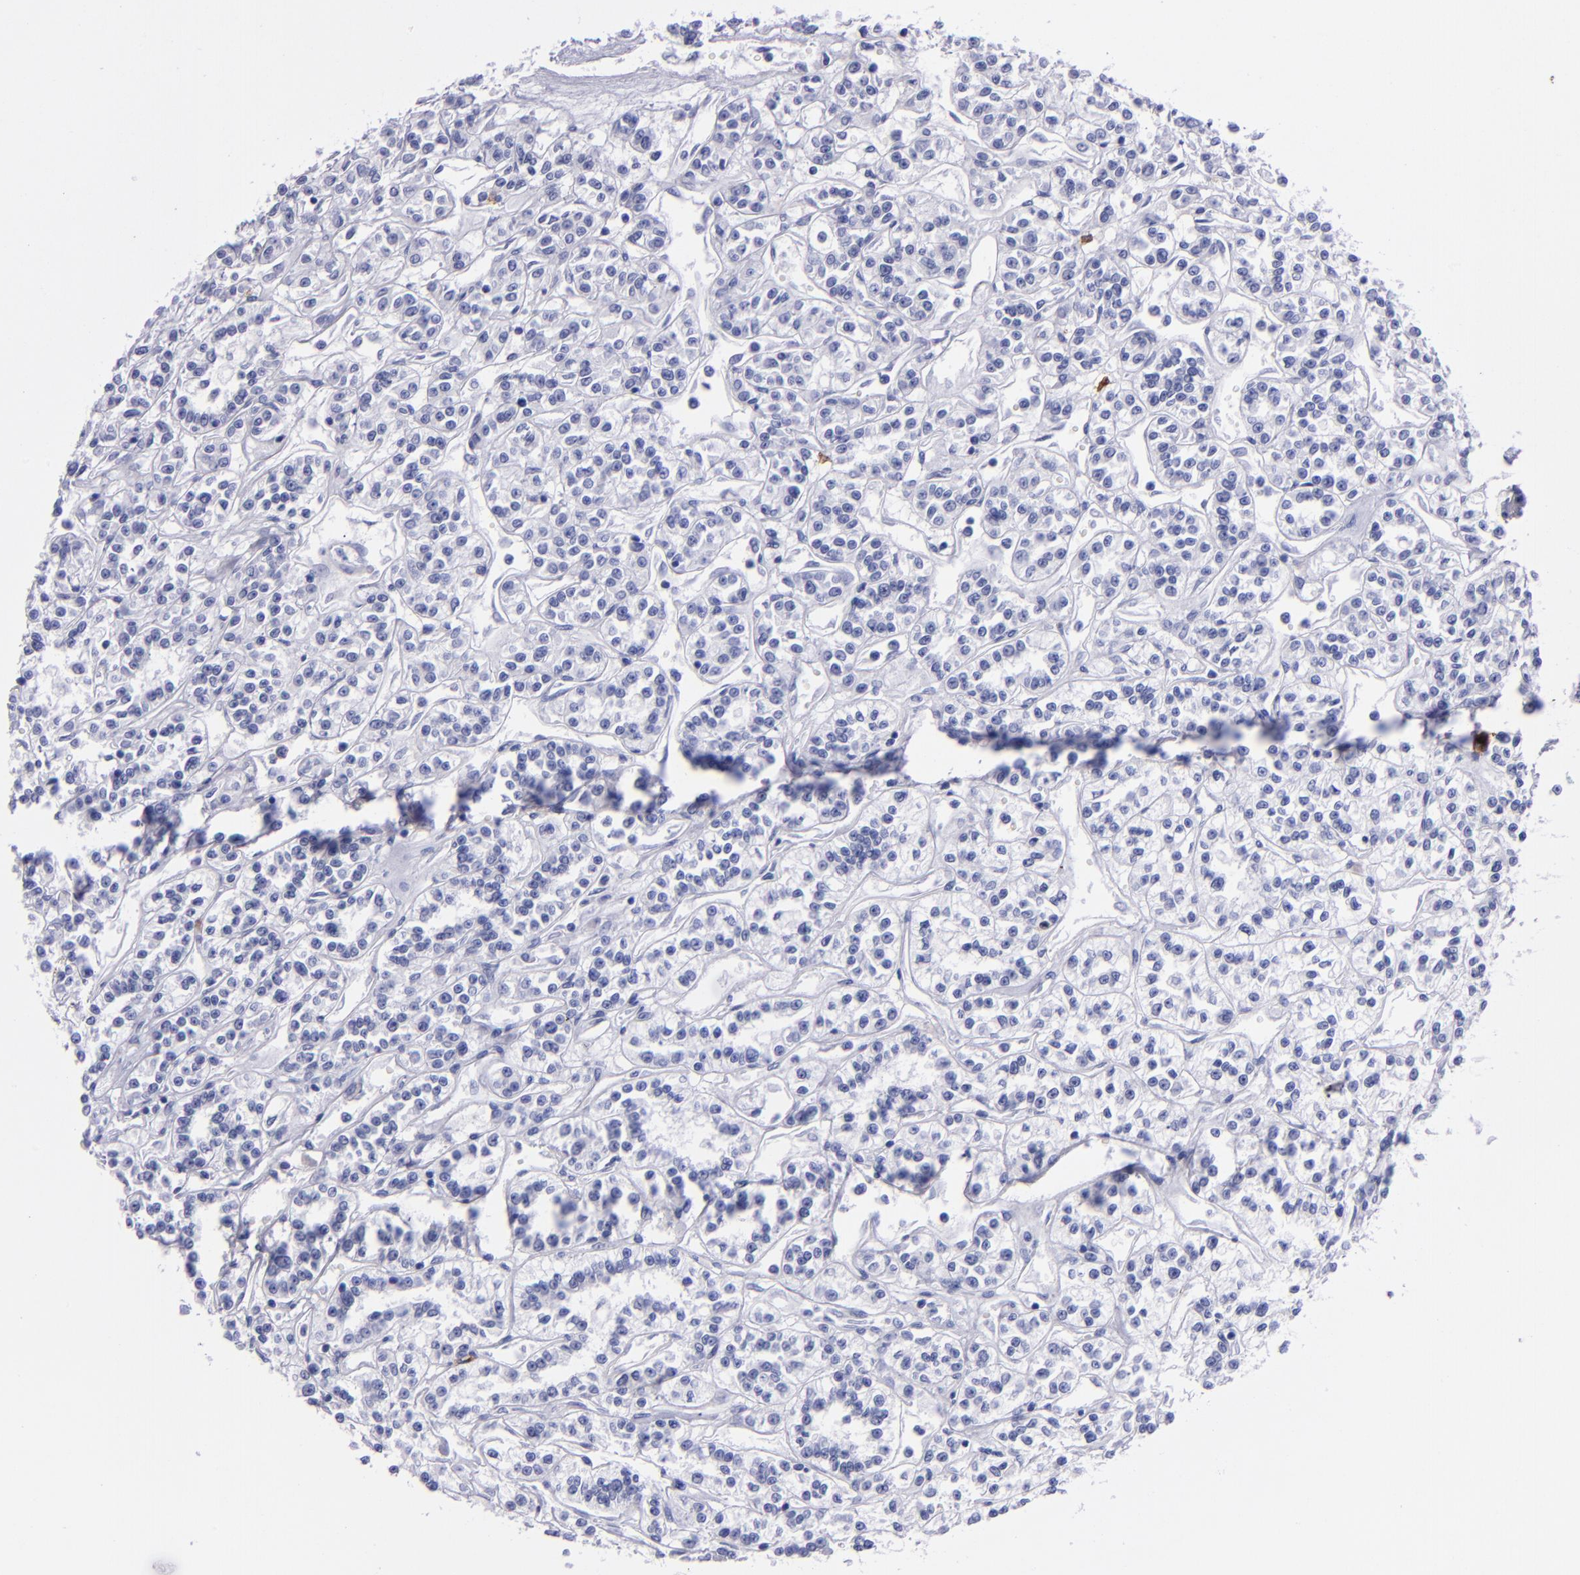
{"staining": {"intensity": "negative", "quantity": "none", "location": "none"}, "tissue": "renal cancer", "cell_type": "Tumor cells", "image_type": "cancer", "snomed": [{"axis": "morphology", "description": "Adenocarcinoma, NOS"}, {"axis": "topography", "description": "Kidney"}], "caption": "IHC of renal cancer (adenocarcinoma) reveals no staining in tumor cells.", "gene": "CD38", "patient": {"sex": "female", "age": 76}}